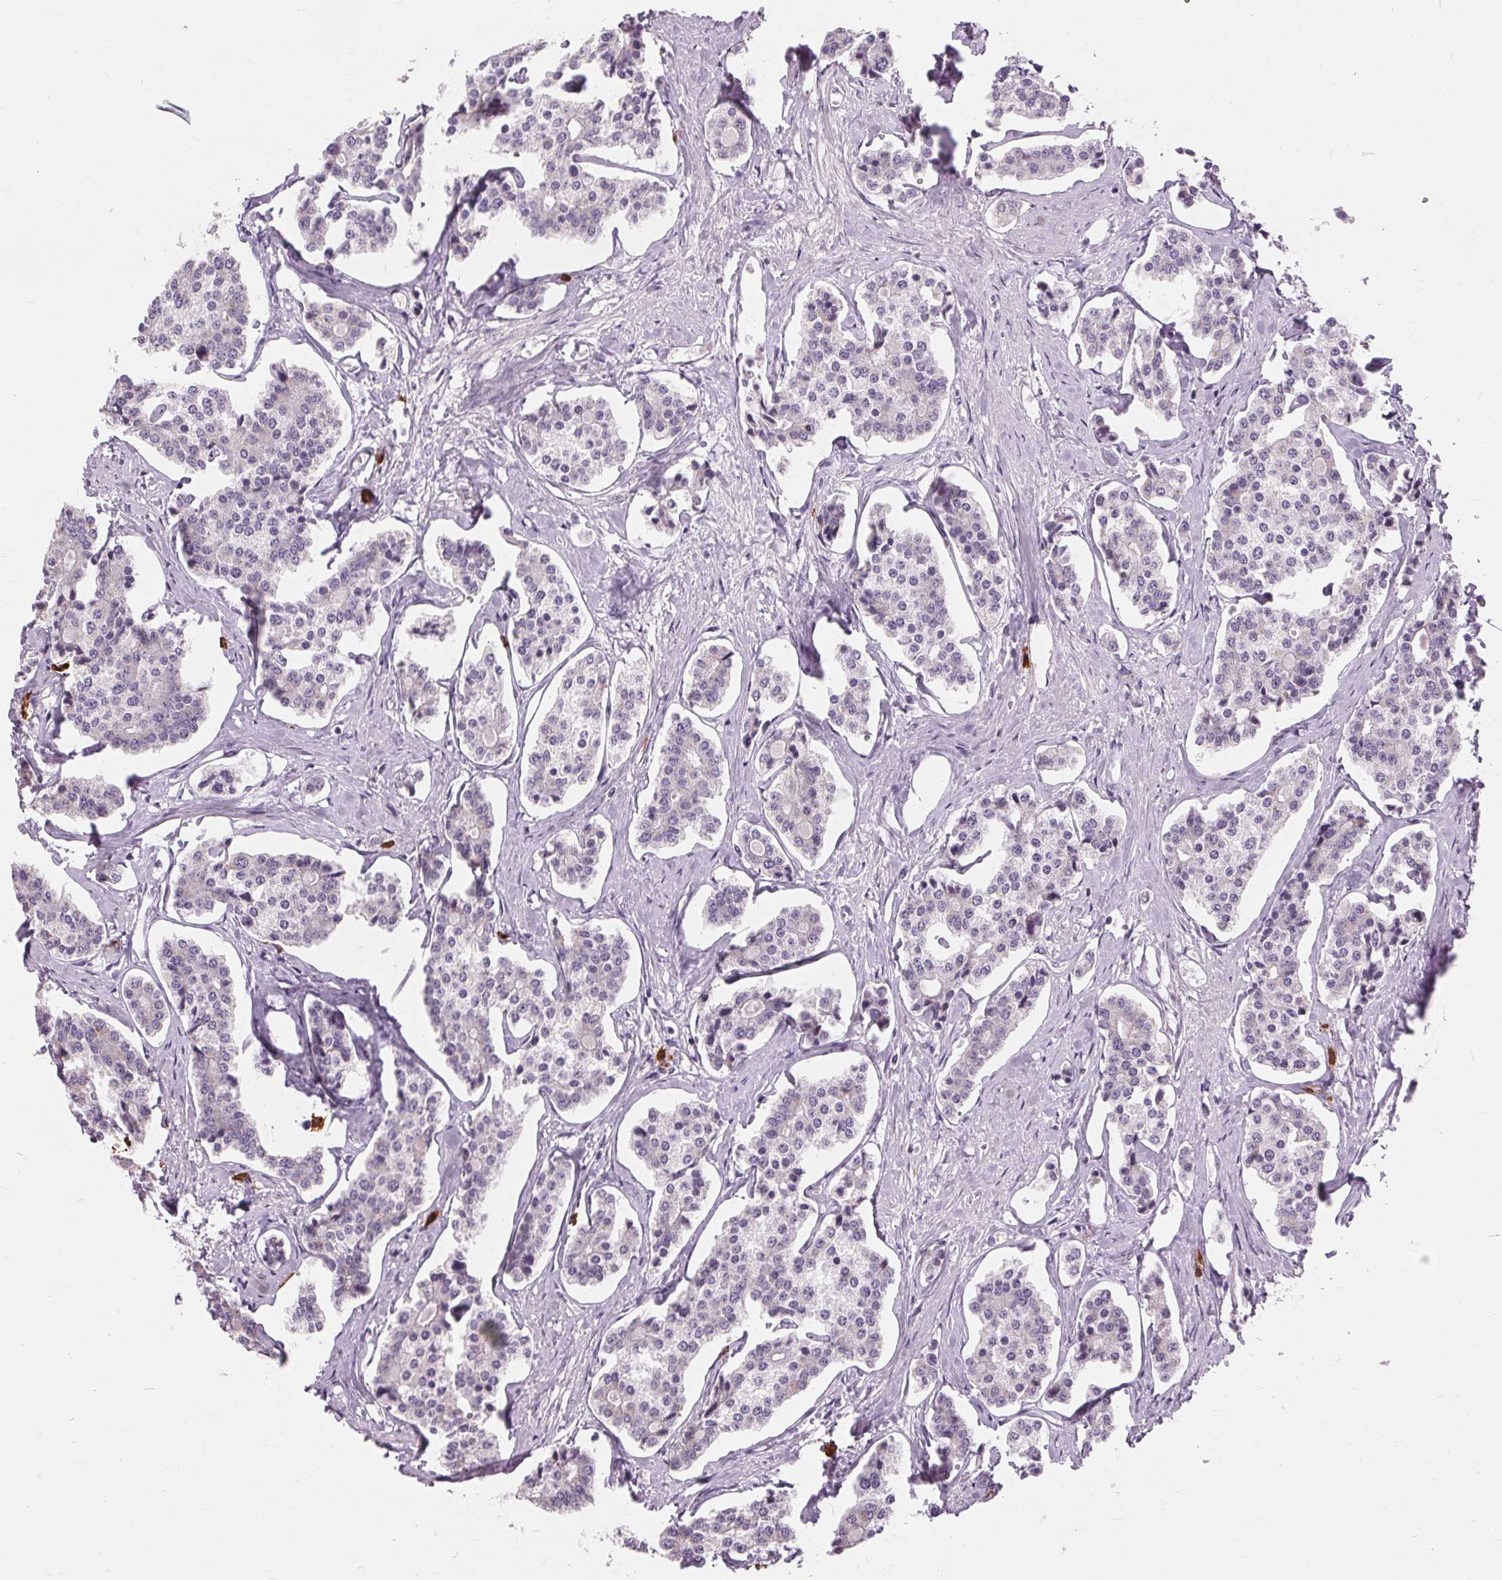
{"staining": {"intensity": "negative", "quantity": "none", "location": "none"}, "tissue": "carcinoid", "cell_type": "Tumor cells", "image_type": "cancer", "snomed": [{"axis": "morphology", "description": "Carcinoid, malignant, NOS"}, {"axis": "topography", "description": "Small intestine"}], "caption": "An IHC image of carcinoid is shown. There is no staining in tumor cells of carcinoid.", "gene": "SIGLEC6", "patient": {"sex": "female", "age": 65}}